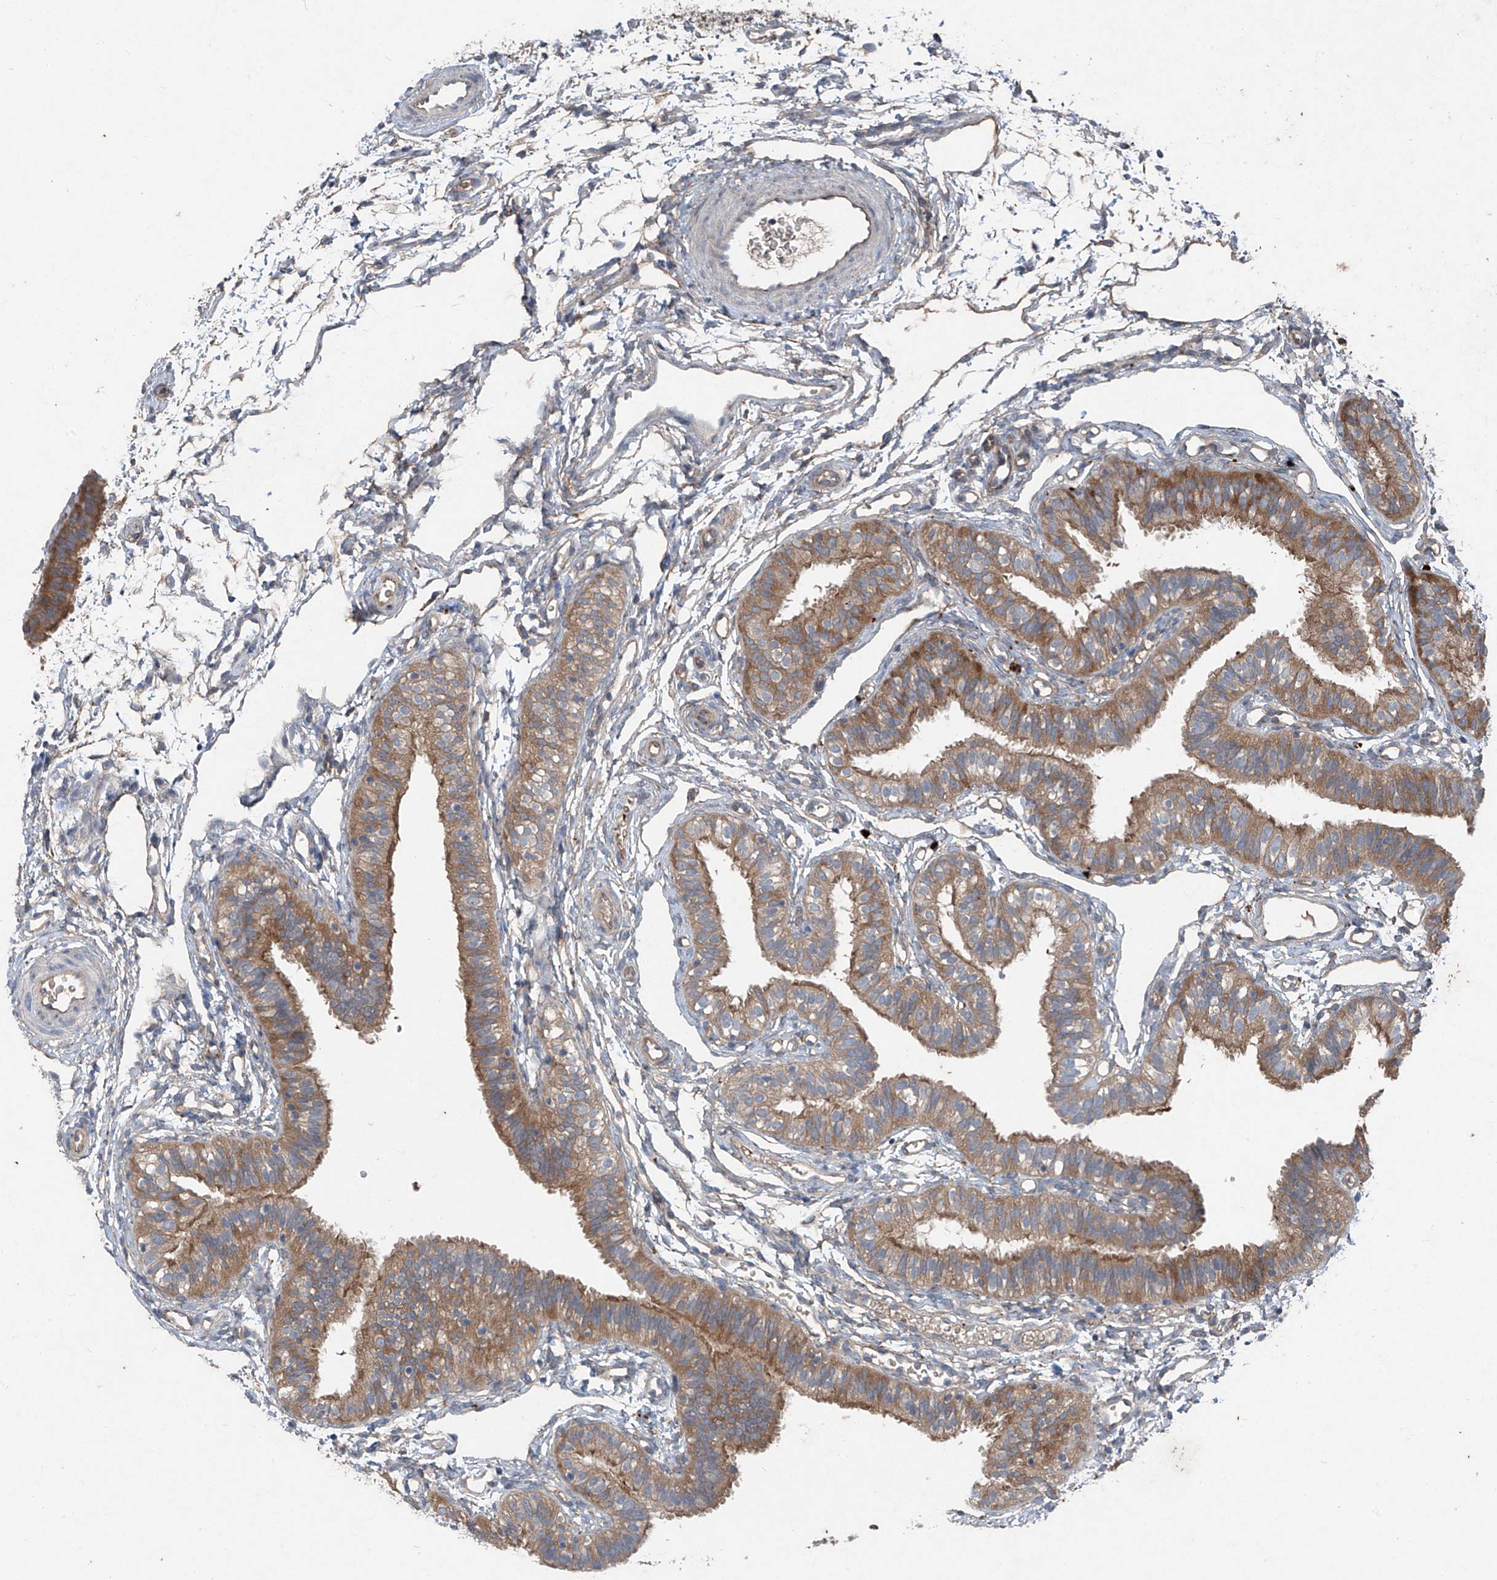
{"staining": {"intensity": "moderate", "quantity": "25%-75%", "location": "cytoplasmic/membranous"}, "tissue": "fallopian tube", "cell_type": "Glandular cells", "image_type": "normal", "snomed": [{"axis": "morphology", "description": "Normal tissue, NOS"}, {"axis": "topography", "description": "Fallopian tube"}], "caption": "Immunohistochemistry histopathology image of normal human fallopian tube stained for a protein (brown), which shows medium levels of moderate cytoplasmic/membranous expression in approximately 25%-75% of glandular cells.", "gene": "FOXRED2", "patient": {"sex": "female", "age": 35}}